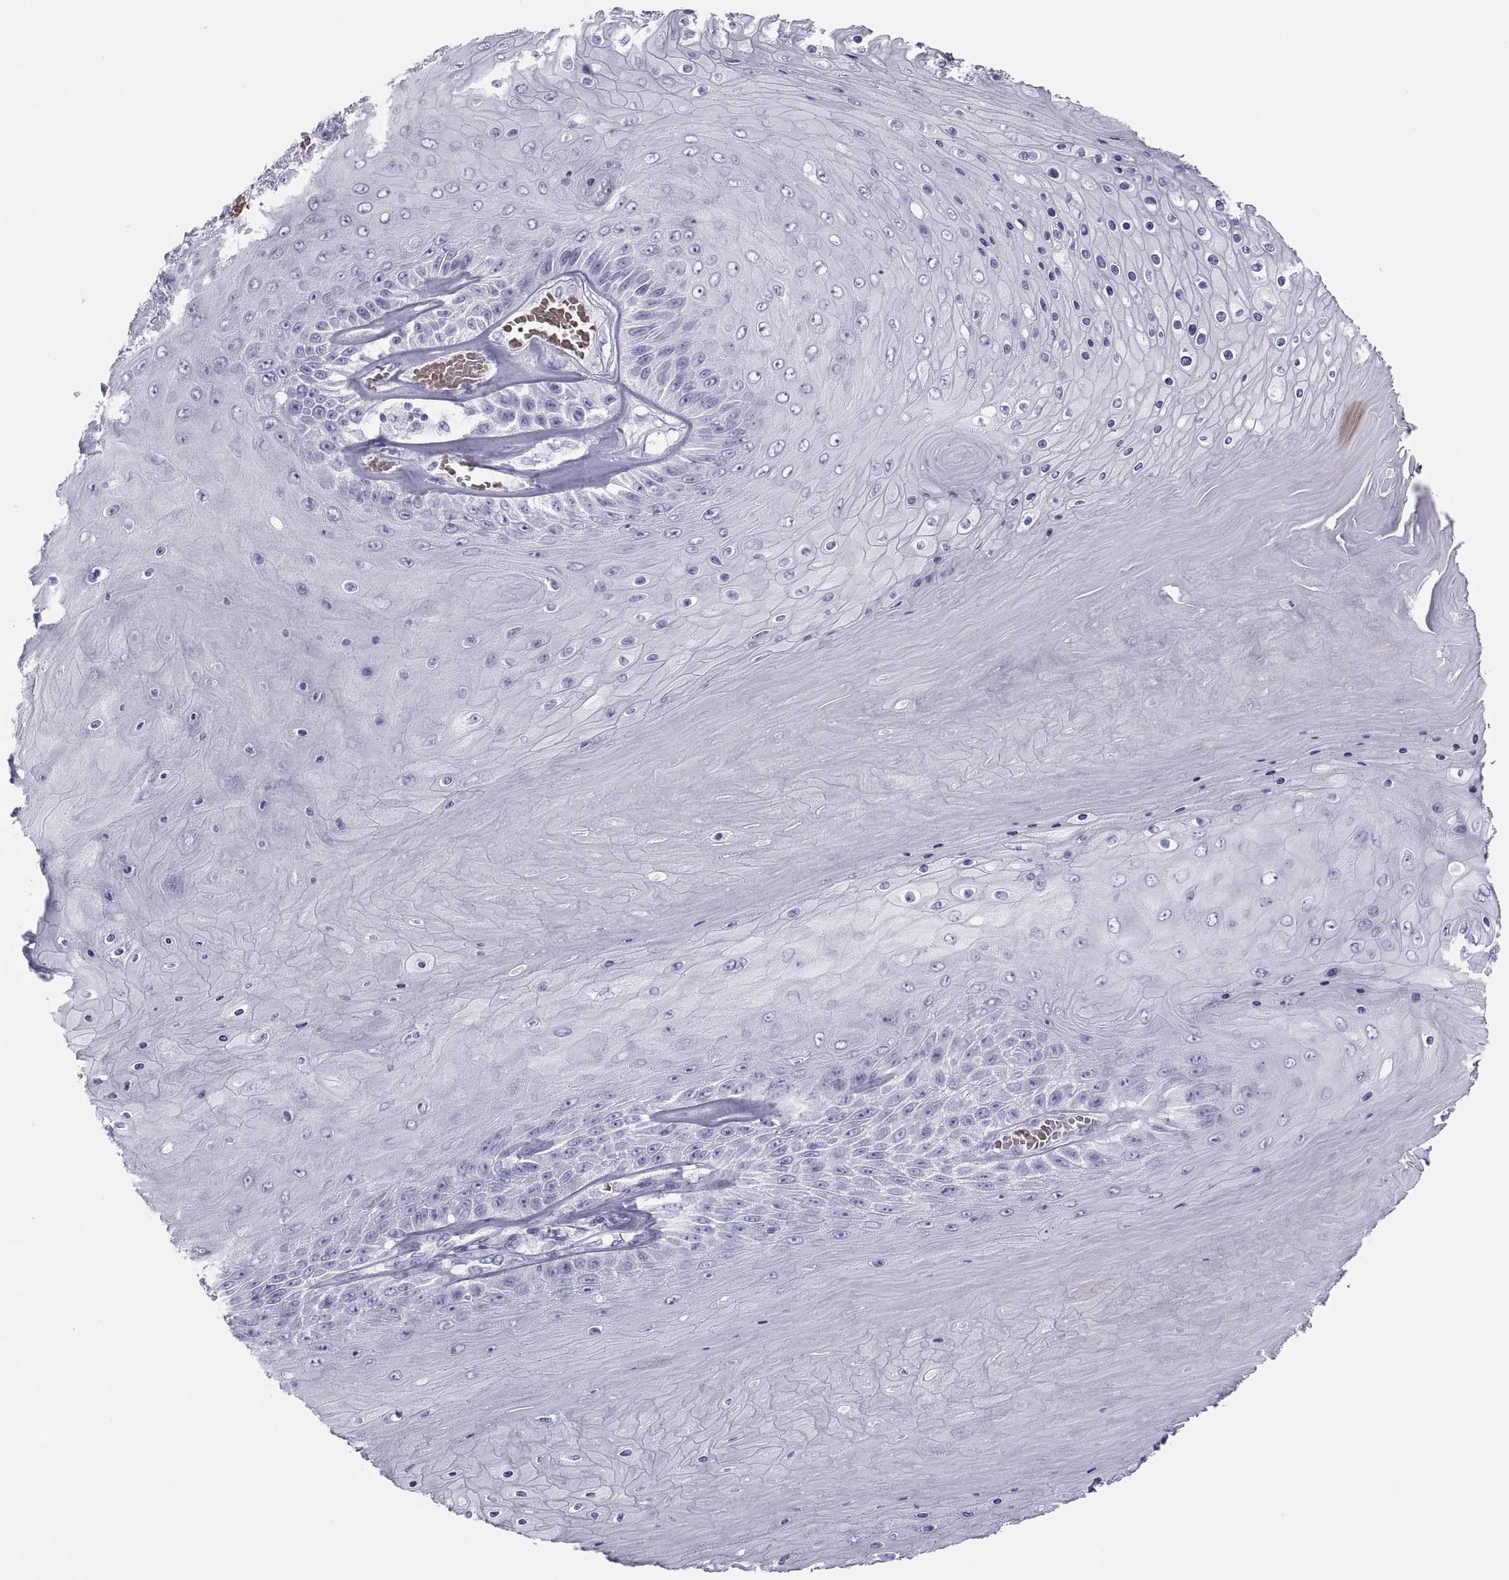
{"staining": {"intensity": "negative", "quantity": "none", "location": "none"}, "tissue": "skin cancer", "cell_type": "Tumor cells", "image_type": "cancer", "snomed": [{"axis": "morphology", "description": "Squamous cell carcinoma, NOS"}, {"axis": "topography", "description": "Skin"}], "caption": "This is an immunohistochemistry (IHC) photomicrograph of squamous cell carcinoma (skin). There is no expression in tumor cells.", "gene": "SEMG1", "patient": {"sex": "male", "age": 62}}